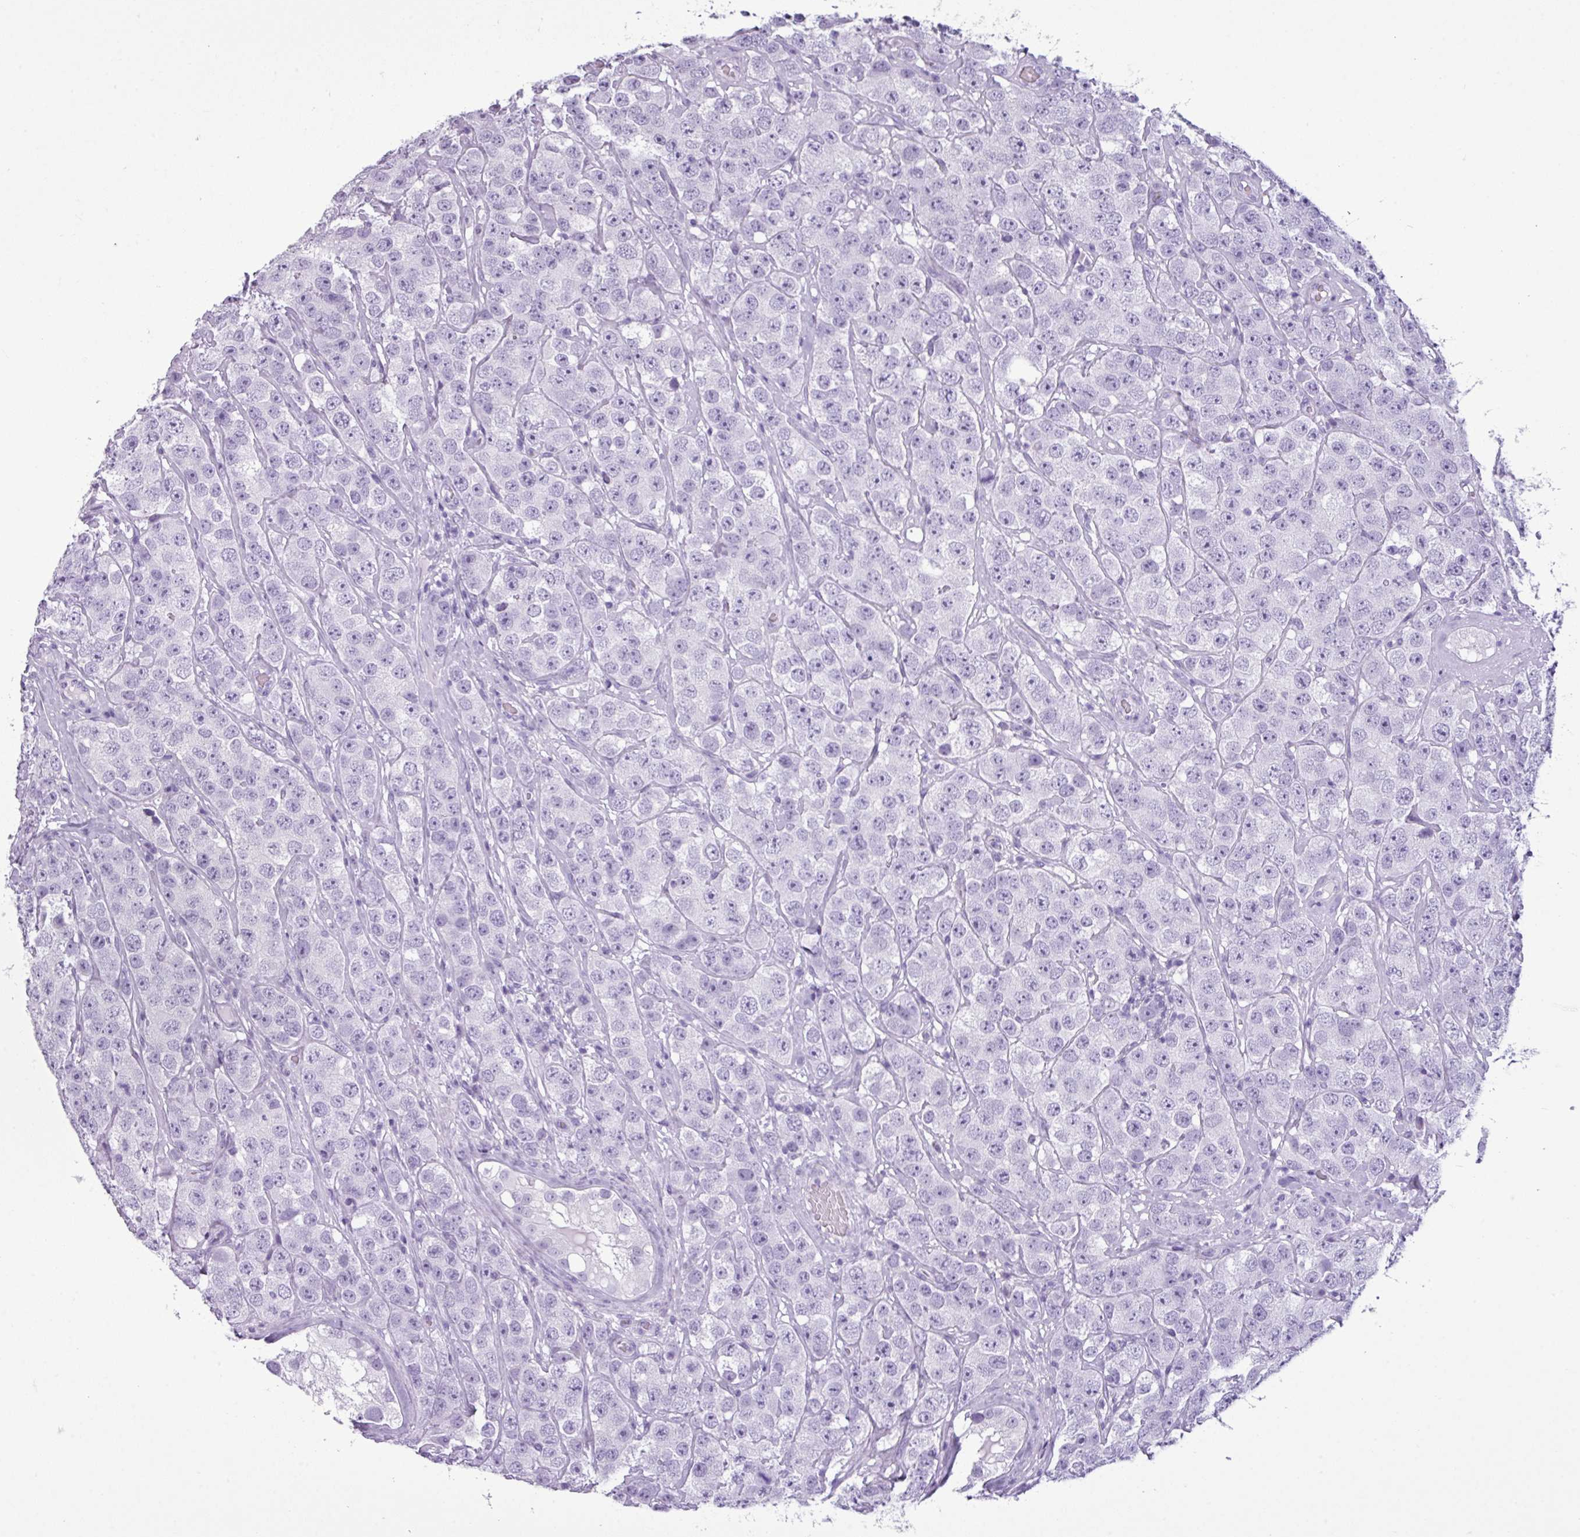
{"staining": {"intensity": "negative", "quantity": "none", "location": "none"}, "tissue": "testis cancer", "cell_type": "Tumor cells", "image_type": "cancer", "snomed": [{"axis": "morphology", "description": "Seminoma, NOS"}, {"axis": "topography", "description": "Testis"}], "caption": "Immunohistochemistry of testis cancer (seminoma) shows no positivity in tumor cells.", "gene": "AMY1B", "patient": {"sex": "male", "age": 28}}